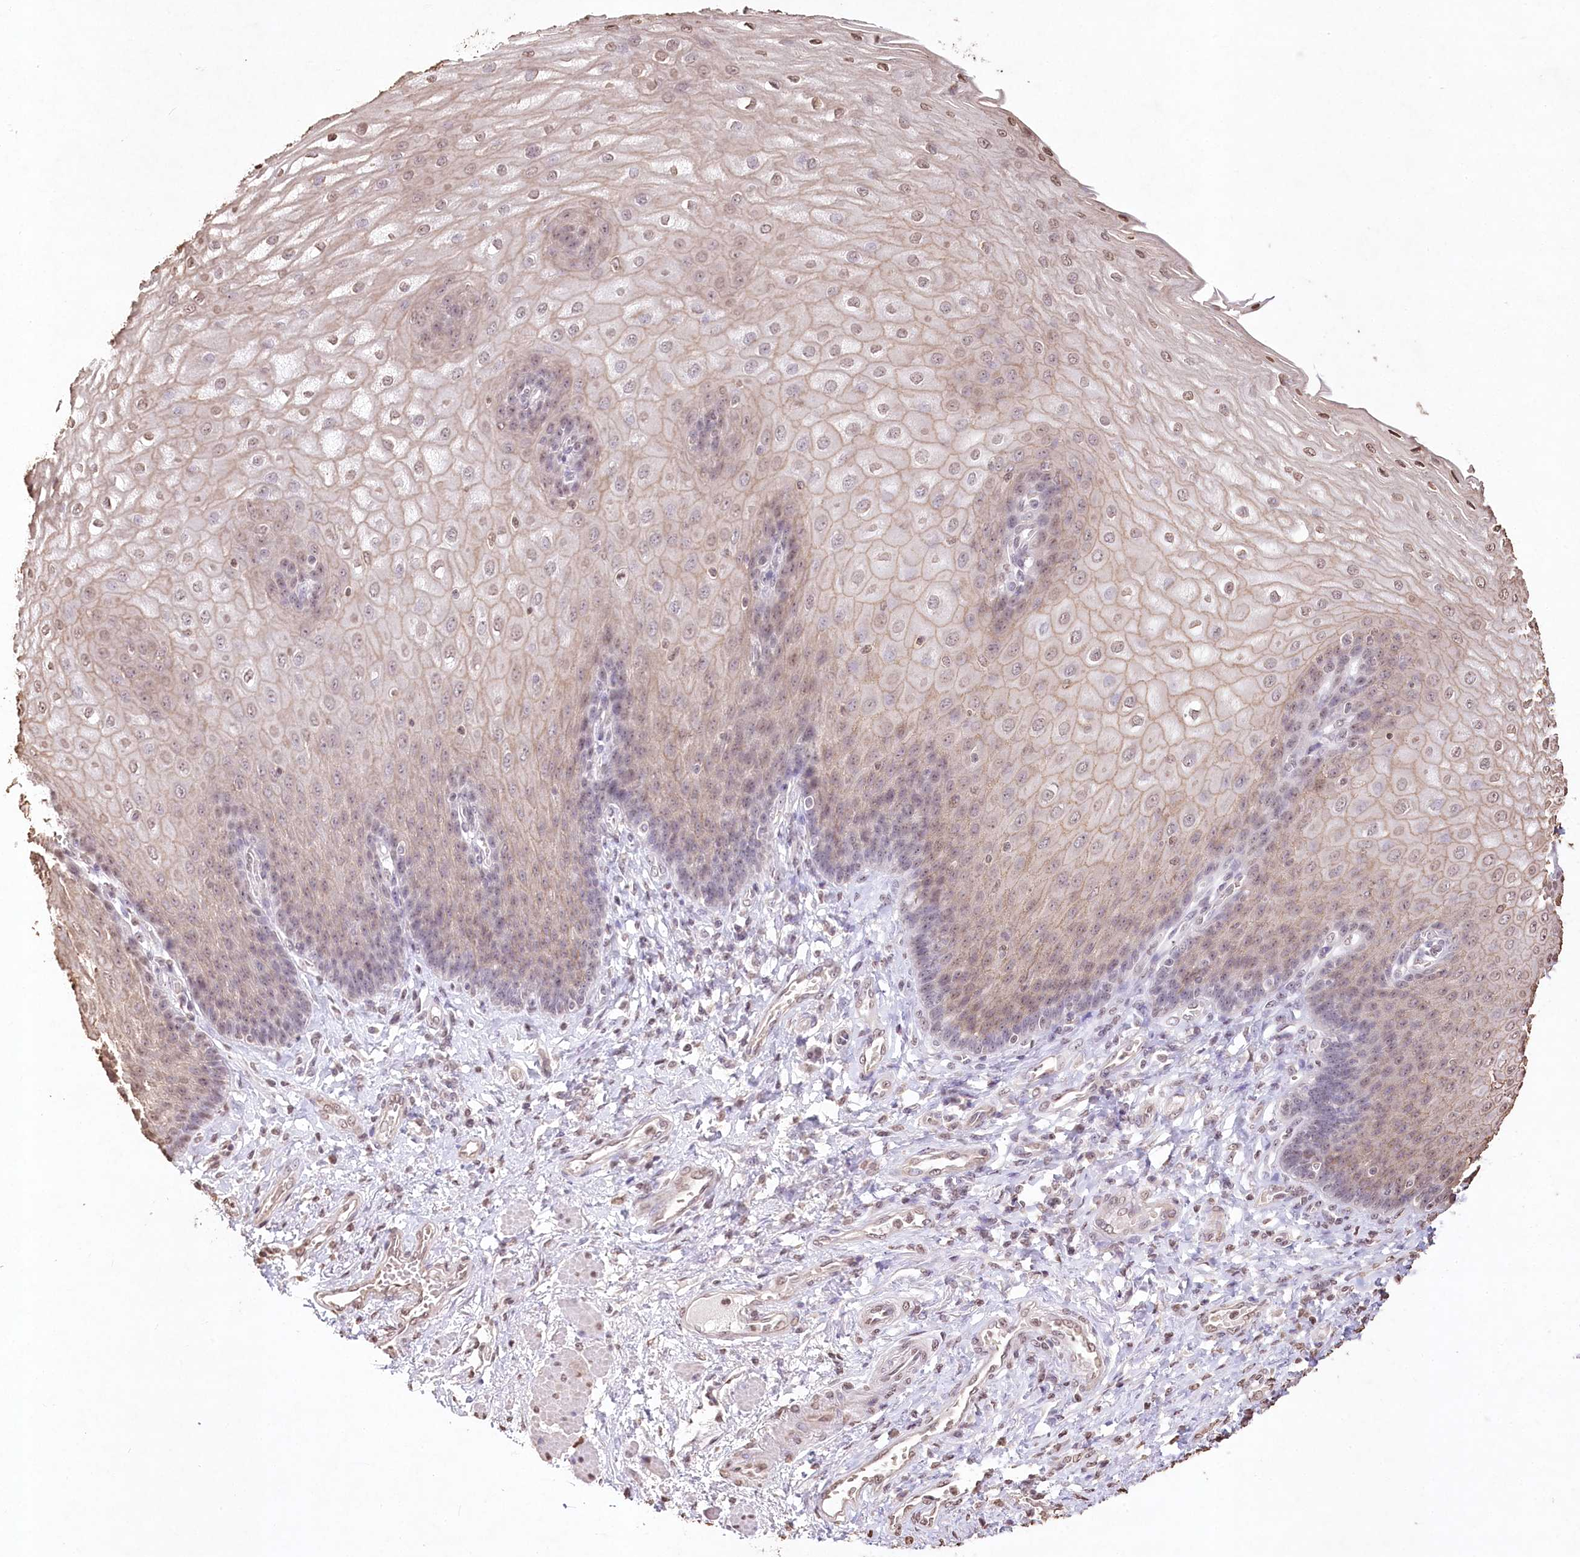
{"staining": {"intensity": "weak", "quantity": ">75%", "location": "cytoplasmic/membranous,nuclear"}, "tissue": "esophagus", "cell_type": "Squamous epithelial cells", "image_type": "normal", "snomed": [{"axis": "morphology", "description": "Normal tissue, NOS"}, {"axis": "topography", "description": "Esophagus"}], "caption": "Esophagus stained with immunohistochemistry exhibits weak cytoplasmic/membranous,nuclear positivity in about >75% of squamous epithelial cells.", "gene": "DMXL1", "patient": {"sex": "male", "age": 54}}